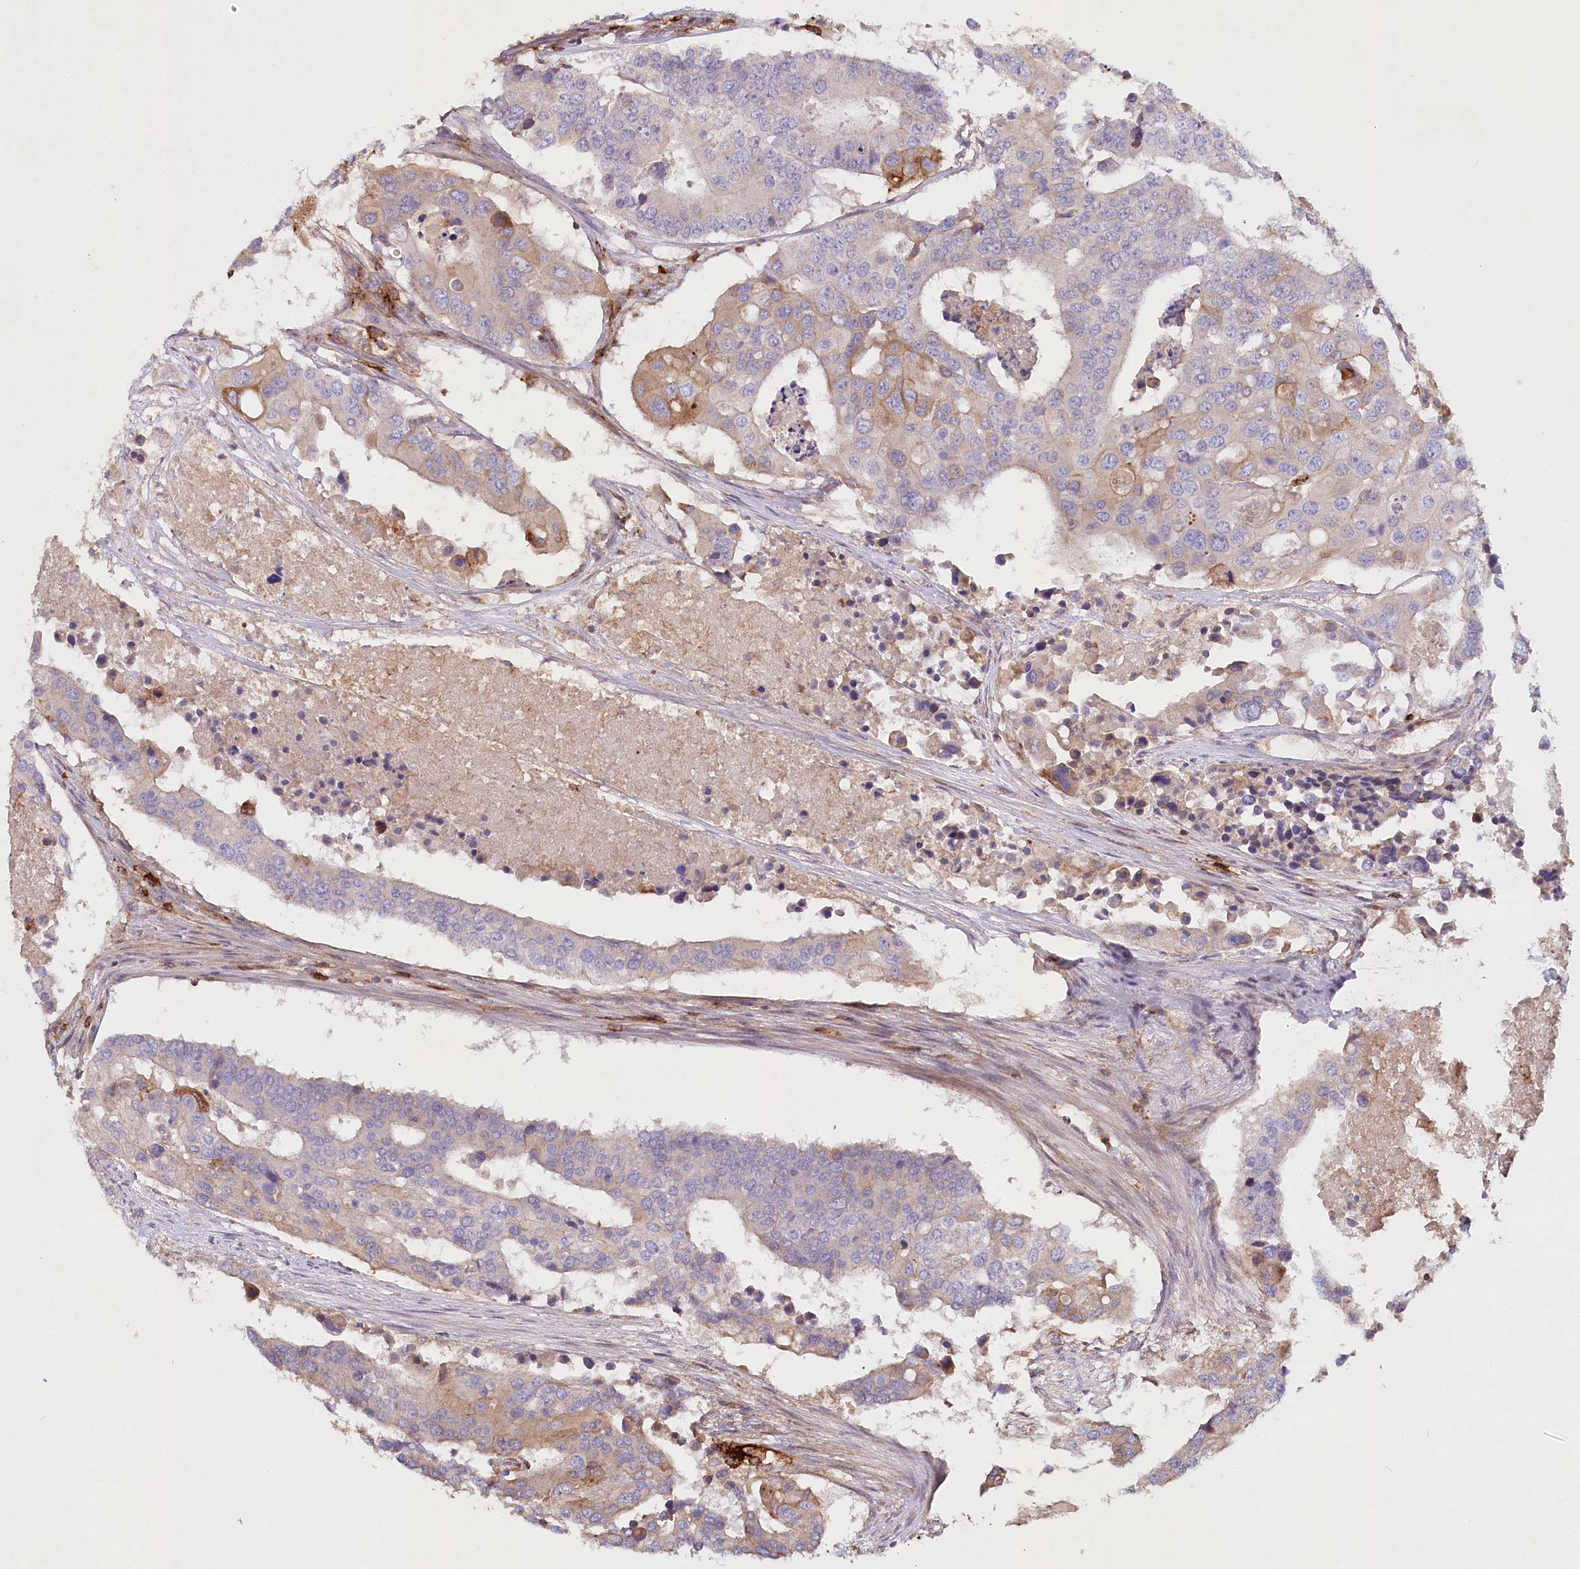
{"staining": {"intensity": "moderate", "quantity": "25%-75%", "location": "cytoplasmic/membranous"}, "tissue": "colorectal cancer", "cell_type": "Tumor cells", "image_type": "cancer", "snomed": [{"axis": "morphology", "description": "Adenocarcinoma, NOS"}, {"axis": "topography", "description": "Colon"}], "caption": "This is an image of immunohistochemistry staining of colorectal cancer, which shows moderate expression in the cytoplasmic/membranous of tumor cells.", "gene": "RBP5", "patient": {"sex": "male", "age": 77}}